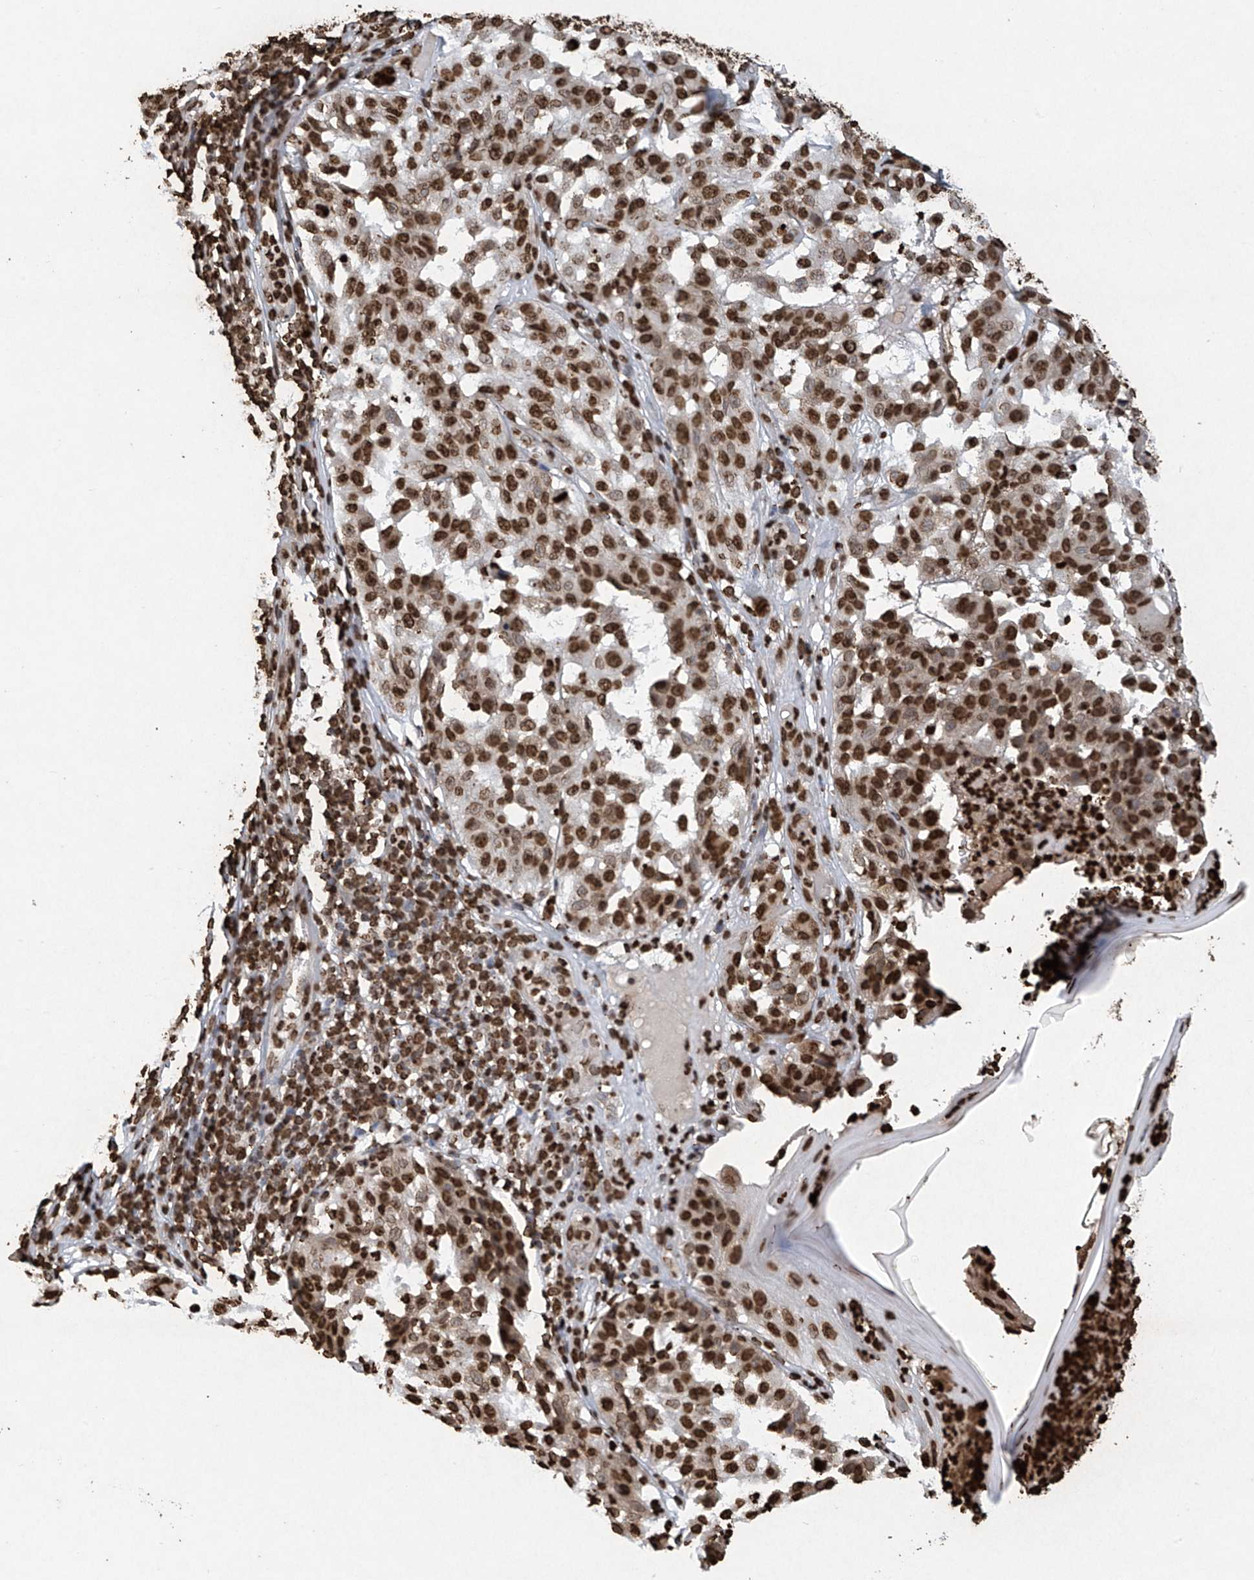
{"staining": {"intensity": "strong", "quantity": ">75%", "location": "nuclear"}, "tissue": "melanoma", "cell_type": "Tumor cells", "image_type": "cancer", "snomed": [{"axis": "morphology", "description": "Malignant melanoma, NOS"}, {"axis": "topography", "description": "Skin"}], "caption": "Immunohistochemical staining of human melanoma shows high levels of strong nuclear protein expression in about >75% of tumor cells.", "gene": "H3-3A", "patient": {"sex": "female", "age": 46}}